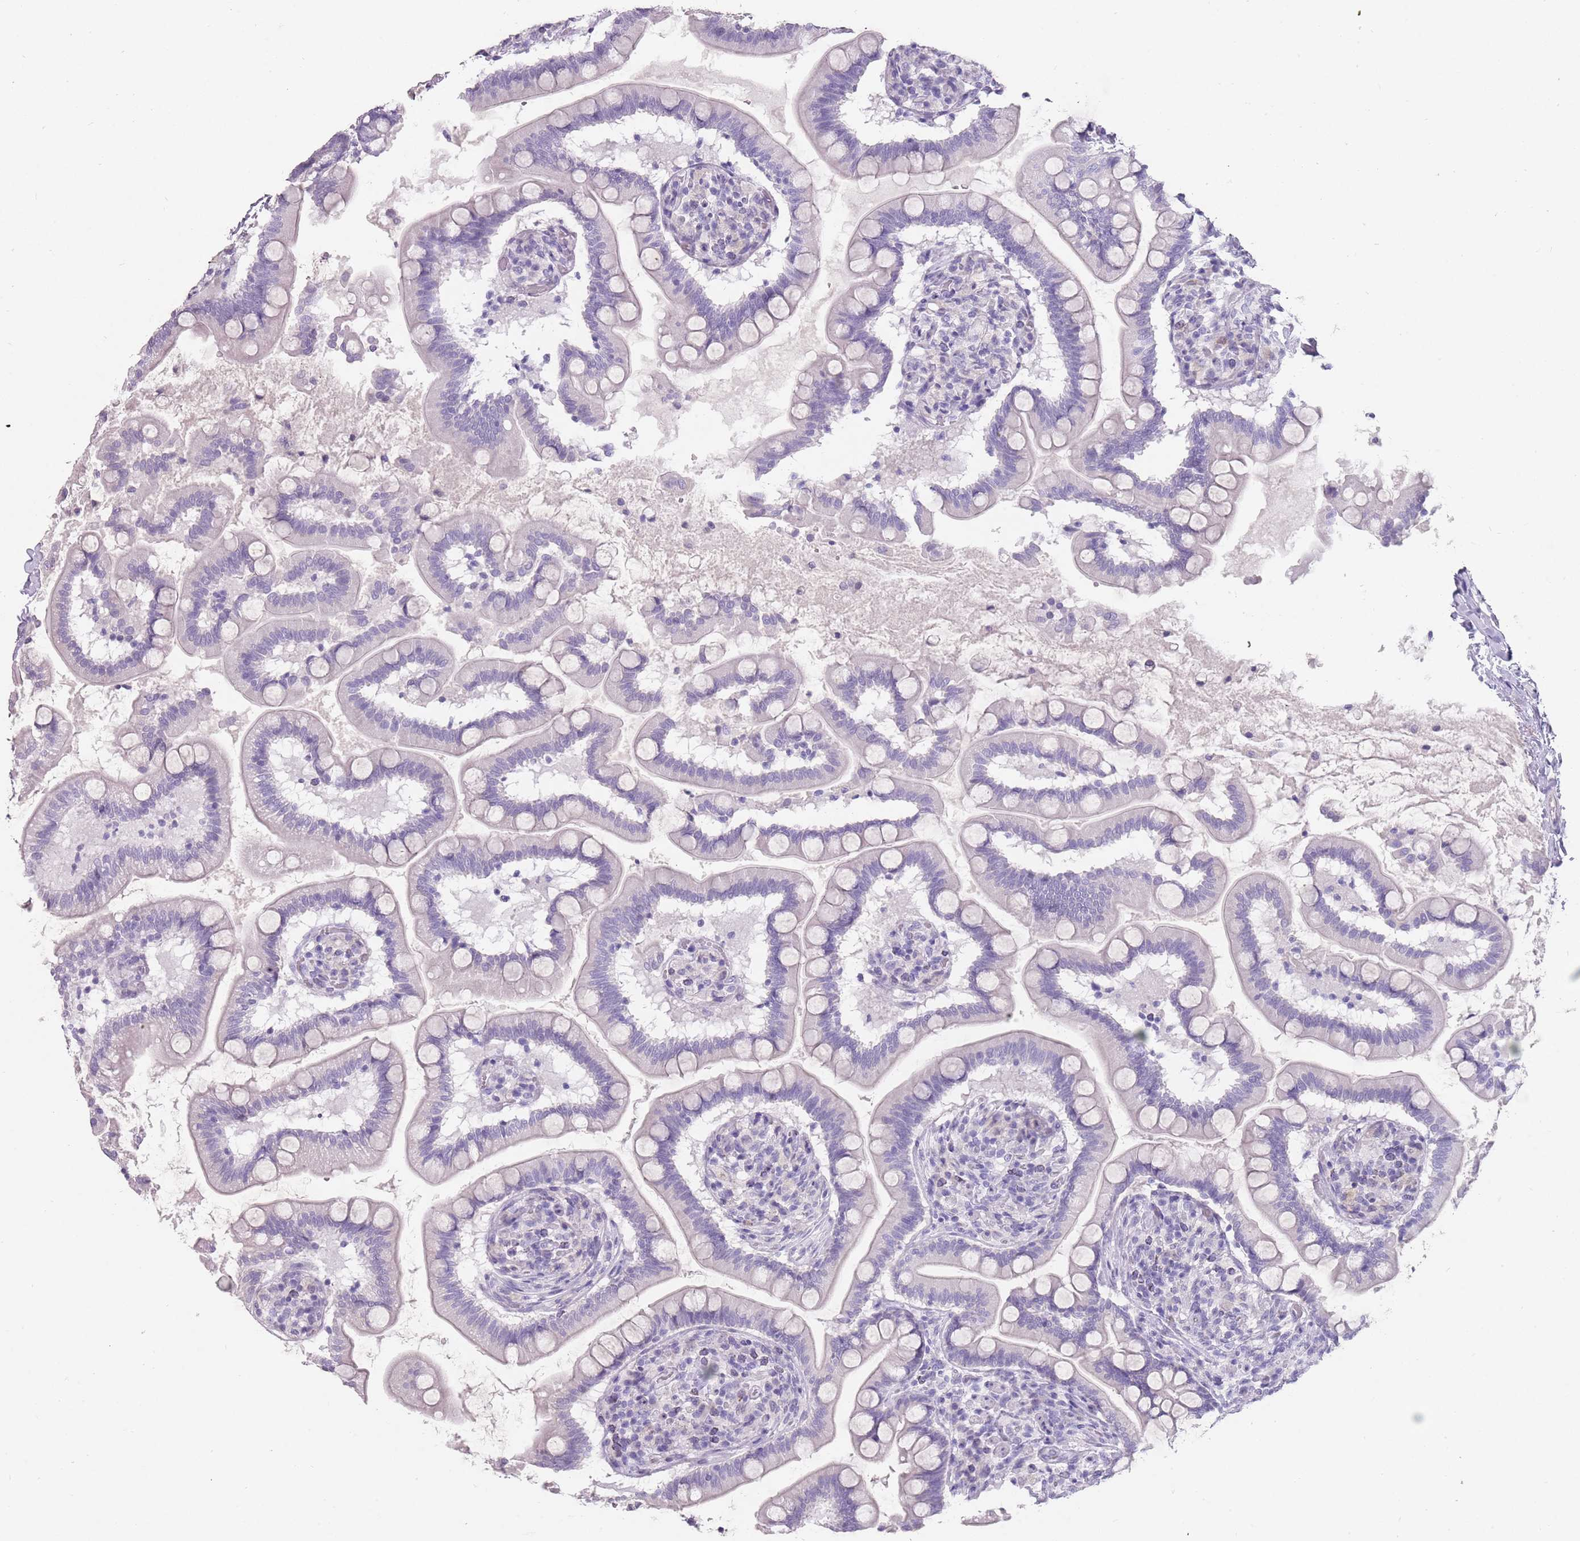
{"staining": {"intensity": "negative", "quantity": "none", "location": "none"}, "tissue": "small intestine", "cell_type": "Glandular cells", "image_type": "normal", "snomed": [{"axis": "morphology", "description": "Normal tissue, NOS"}, {"axis": "topography", "description": "Small intestine"}], "caption": "Immunohistochemistry micrograph of benign small intestine stained for a protein (brown), which displays no staining in glandular cells. (DAB immunohistochemistry with hematoxylin counter stain).", "gene": "DDX4", "patient": {"sex": "female", "age": 64}}